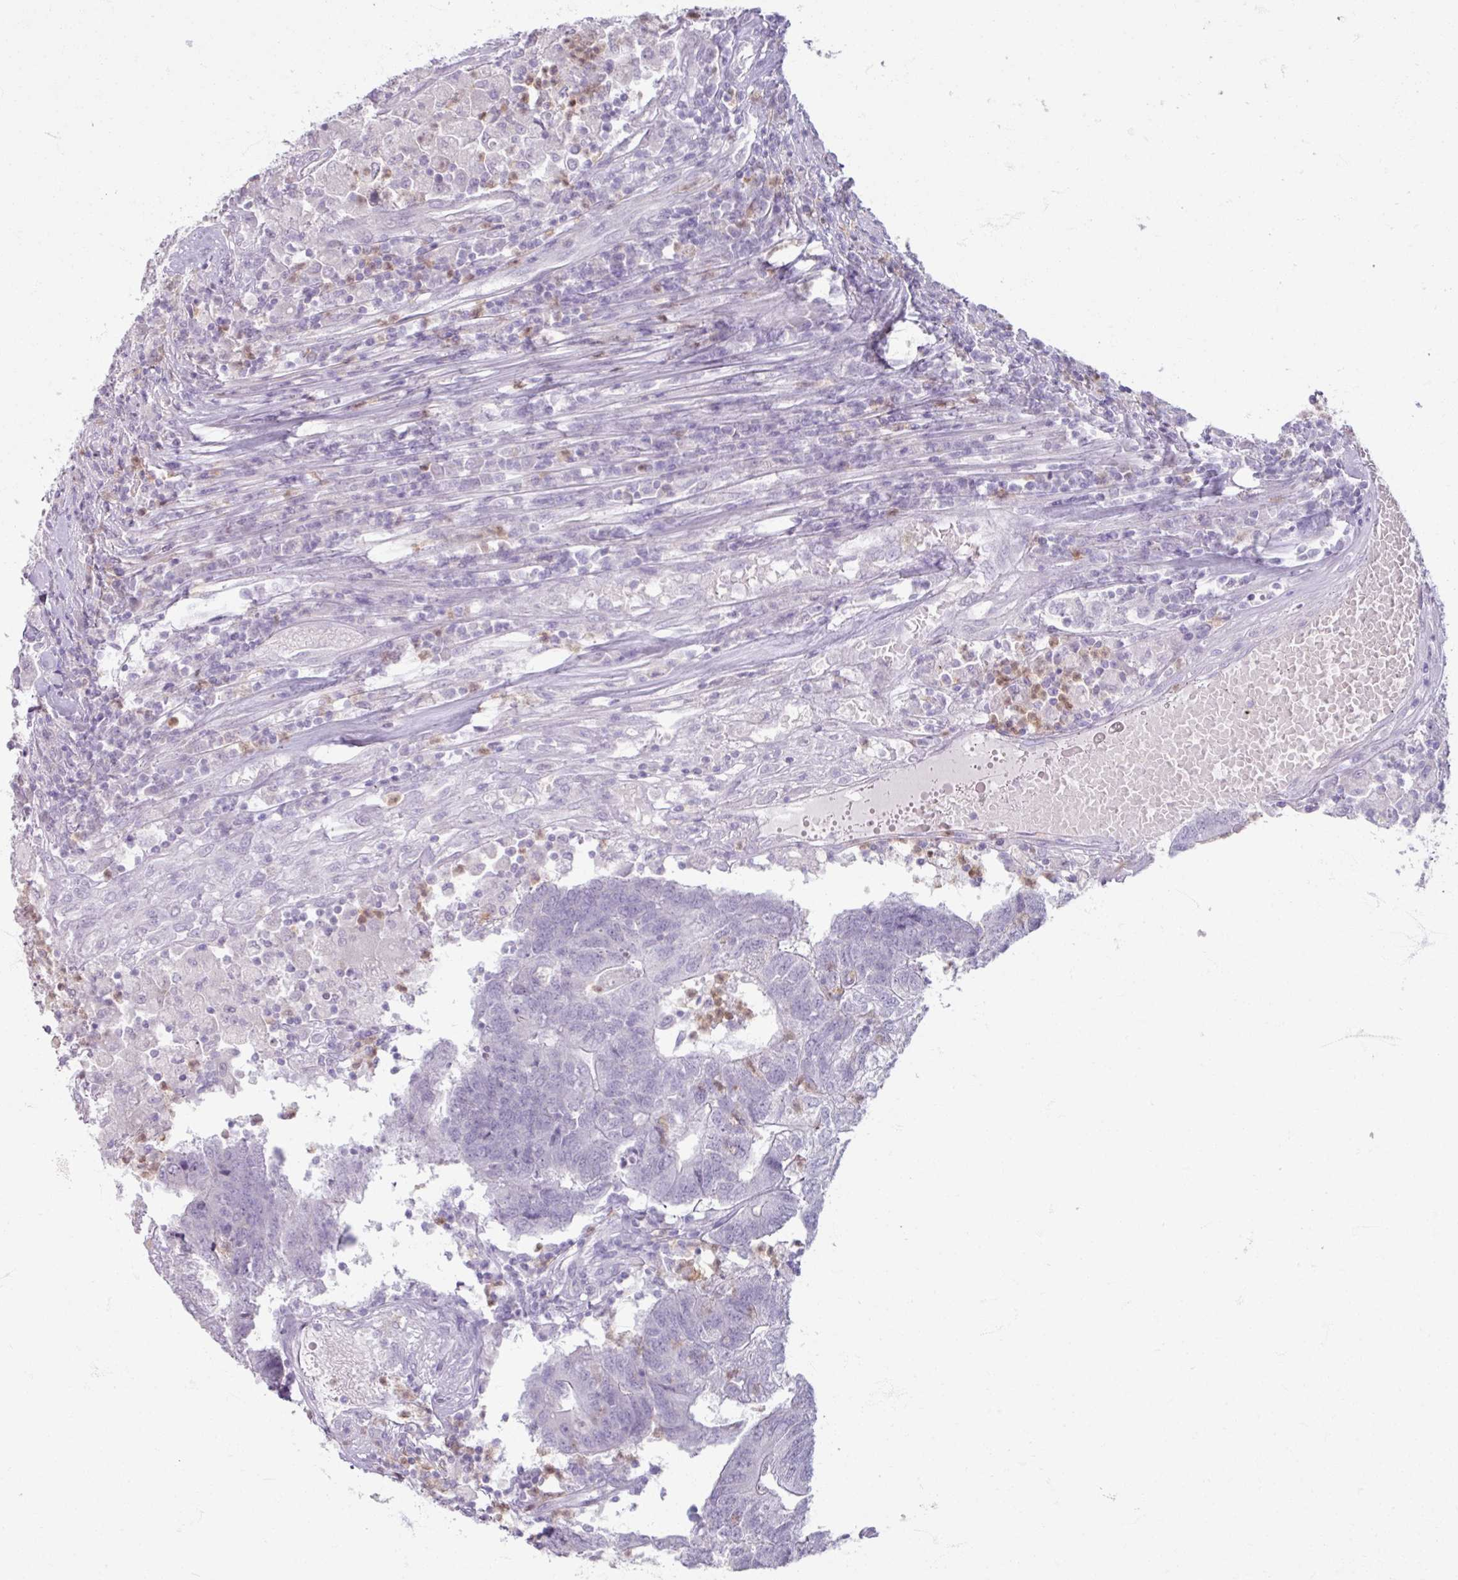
{"staining": {"intensity": "negative", "quantity": "none", "location": "none"}, "tissue": "colorectal cancer", "cell_type": "Tumor cells", "image_type": "cancer", "snomed": [{"axis": "morphology", "description": "Adenocarcinoma, NOS"}, {"axis": "topography", "description": "Colon"}], "caption": "Image shows no significant protein expression in tumor cells of colorectal cancer.", "gene": "ARG1", "patient": {"sex": "female", "age": 48}}